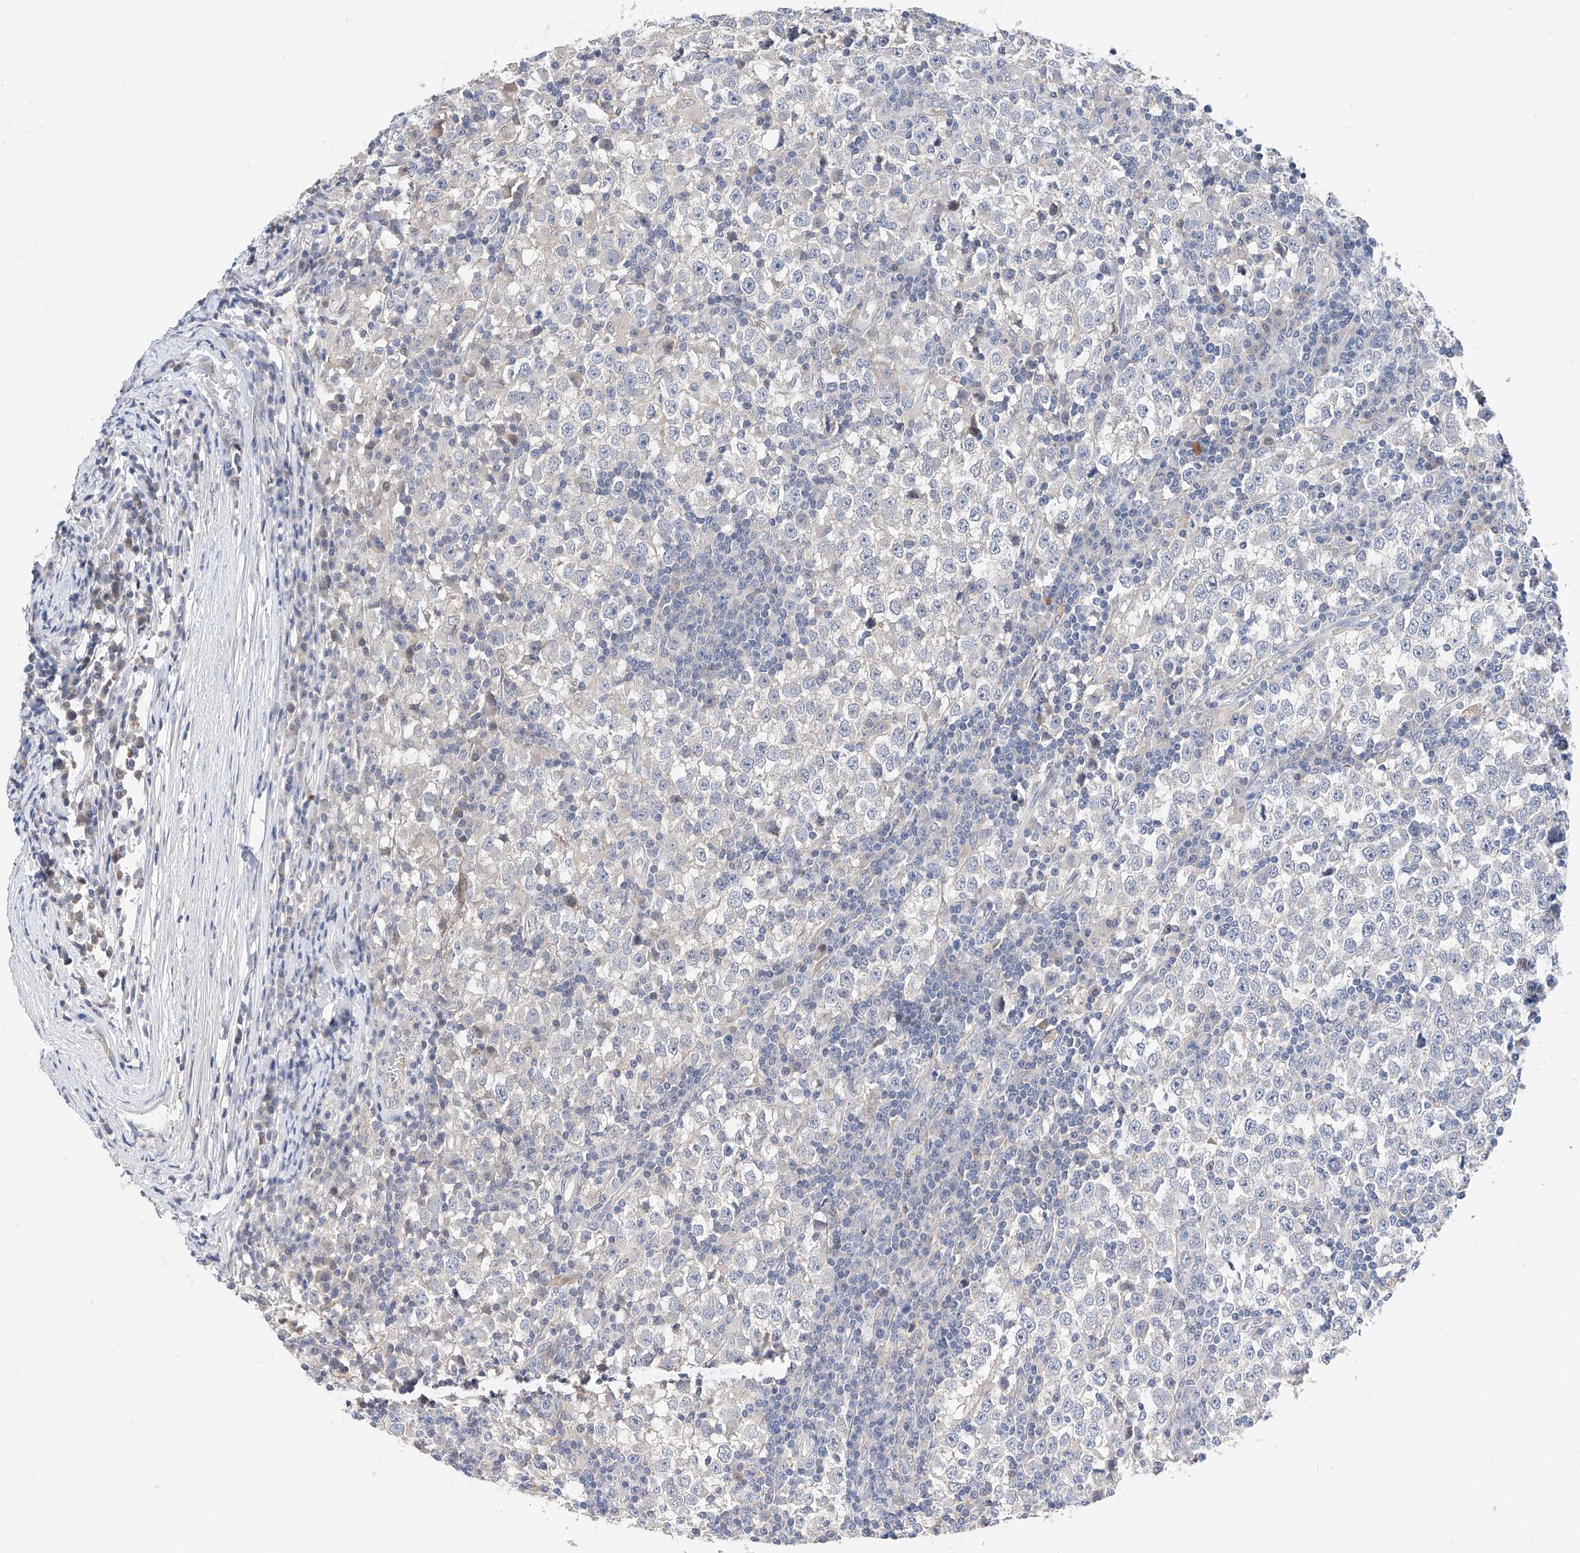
{"staining": {"intensity": "negative", "quantity": "none", "location": "none"}, "tissue": "testis cancer", "cell_type": "Tumor cells", "image_type": "cancer", "snomed": [{"axis": "morphology", "description": "Seminoma, NOS"}, {"axis": "topography", "description": "Testis"}], "caption": "The micrograph shows no significant staining in tumor cells of seminoma (testis).", "gene": "FUCA2", "patient": {"sex": "male", "age": 65}}